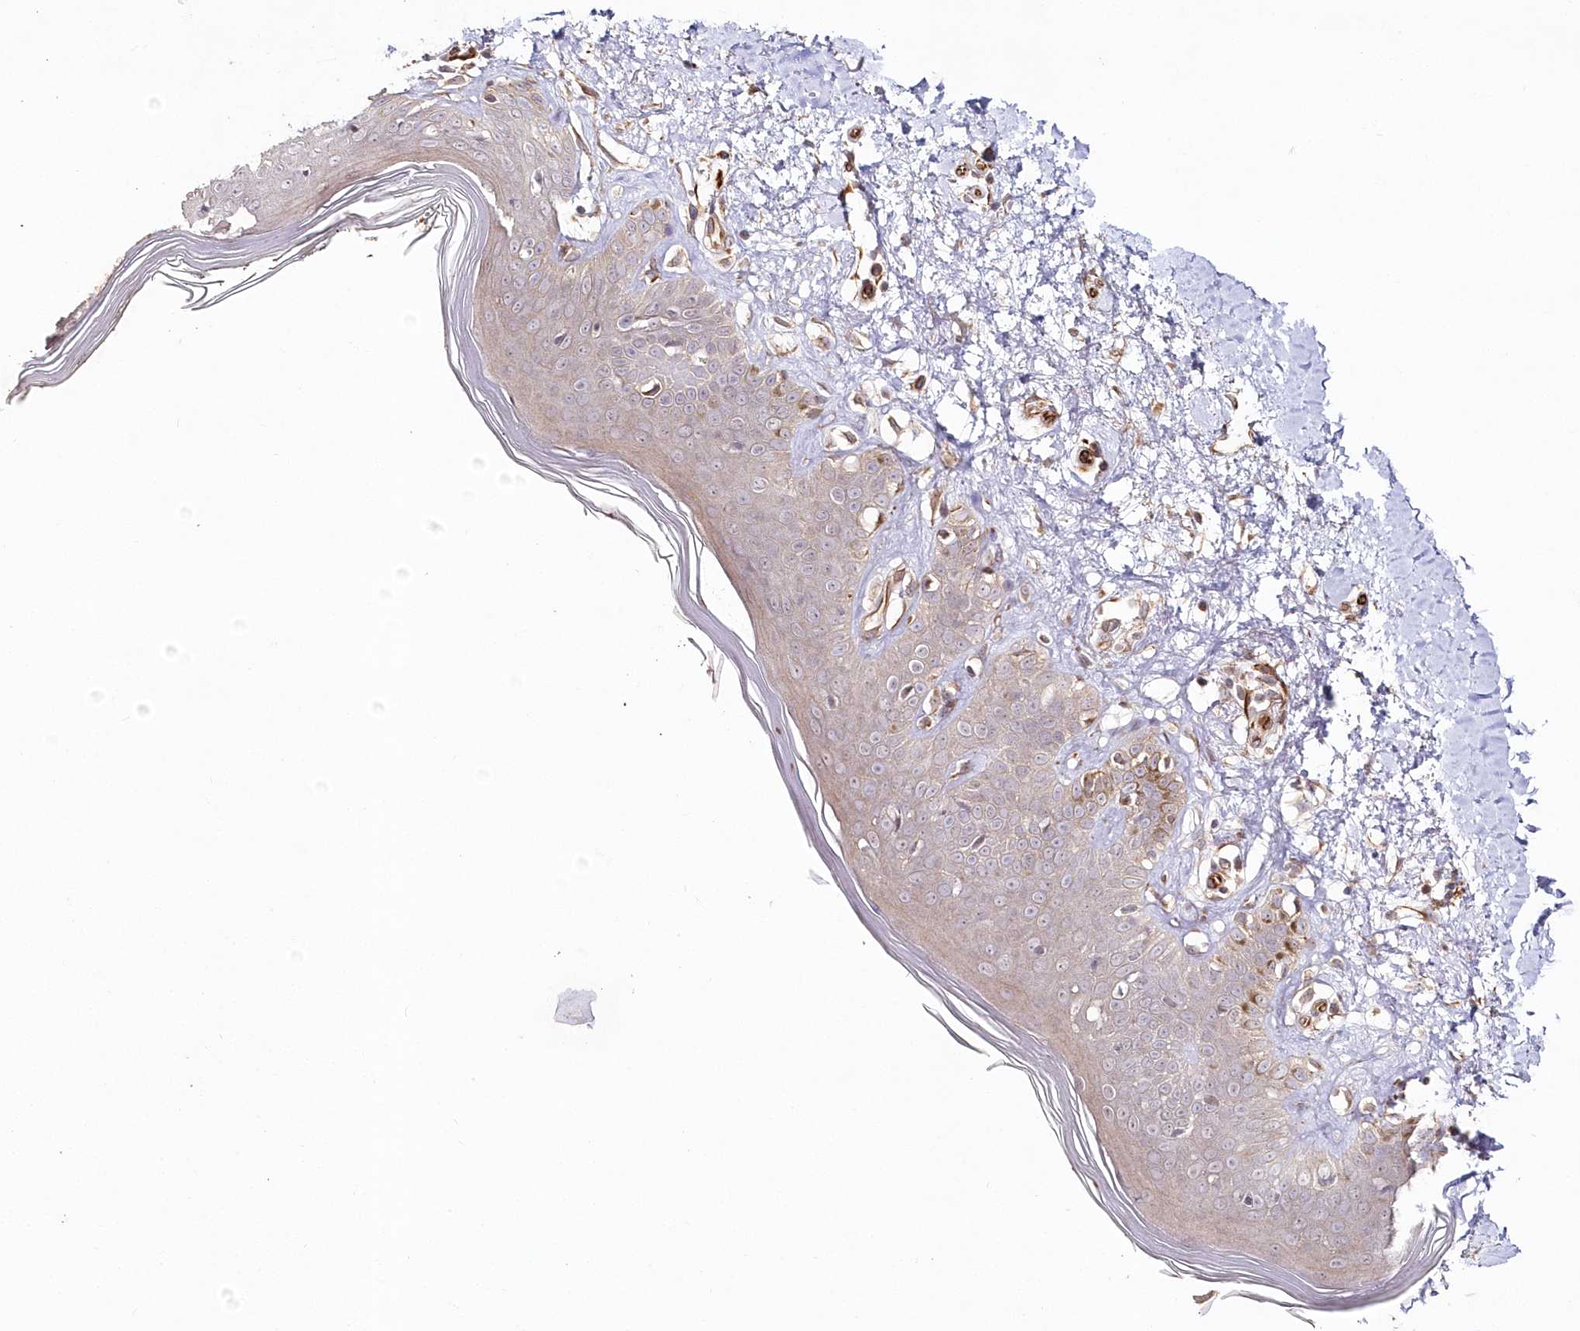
{"staining": {"intensity": "moderate", "quantity": "25%-75%", "location": "cytoplasmic/membranous"}, "tissue": "skin", "cell_type": "Fibroblasts", "image_type": "normal", "snomed": [{"axis": "morphology", "description": "Normal tissue, NOS"}, {"axis": "topography", "description": "Skin"}], "caption": "Protein analysis of benign skin exhibits moderate cytoplasmic/membranous positivity in about 25%-75% of fibroblasts. The staining is performed using DAB (3,3'-diaminobenzidine) brown chromogen to label protein expression. The nuclei are counter-stained blue using hematoxylin.", "gene": "HYCC2", "patient": {"sex": "female", "age": 64}}